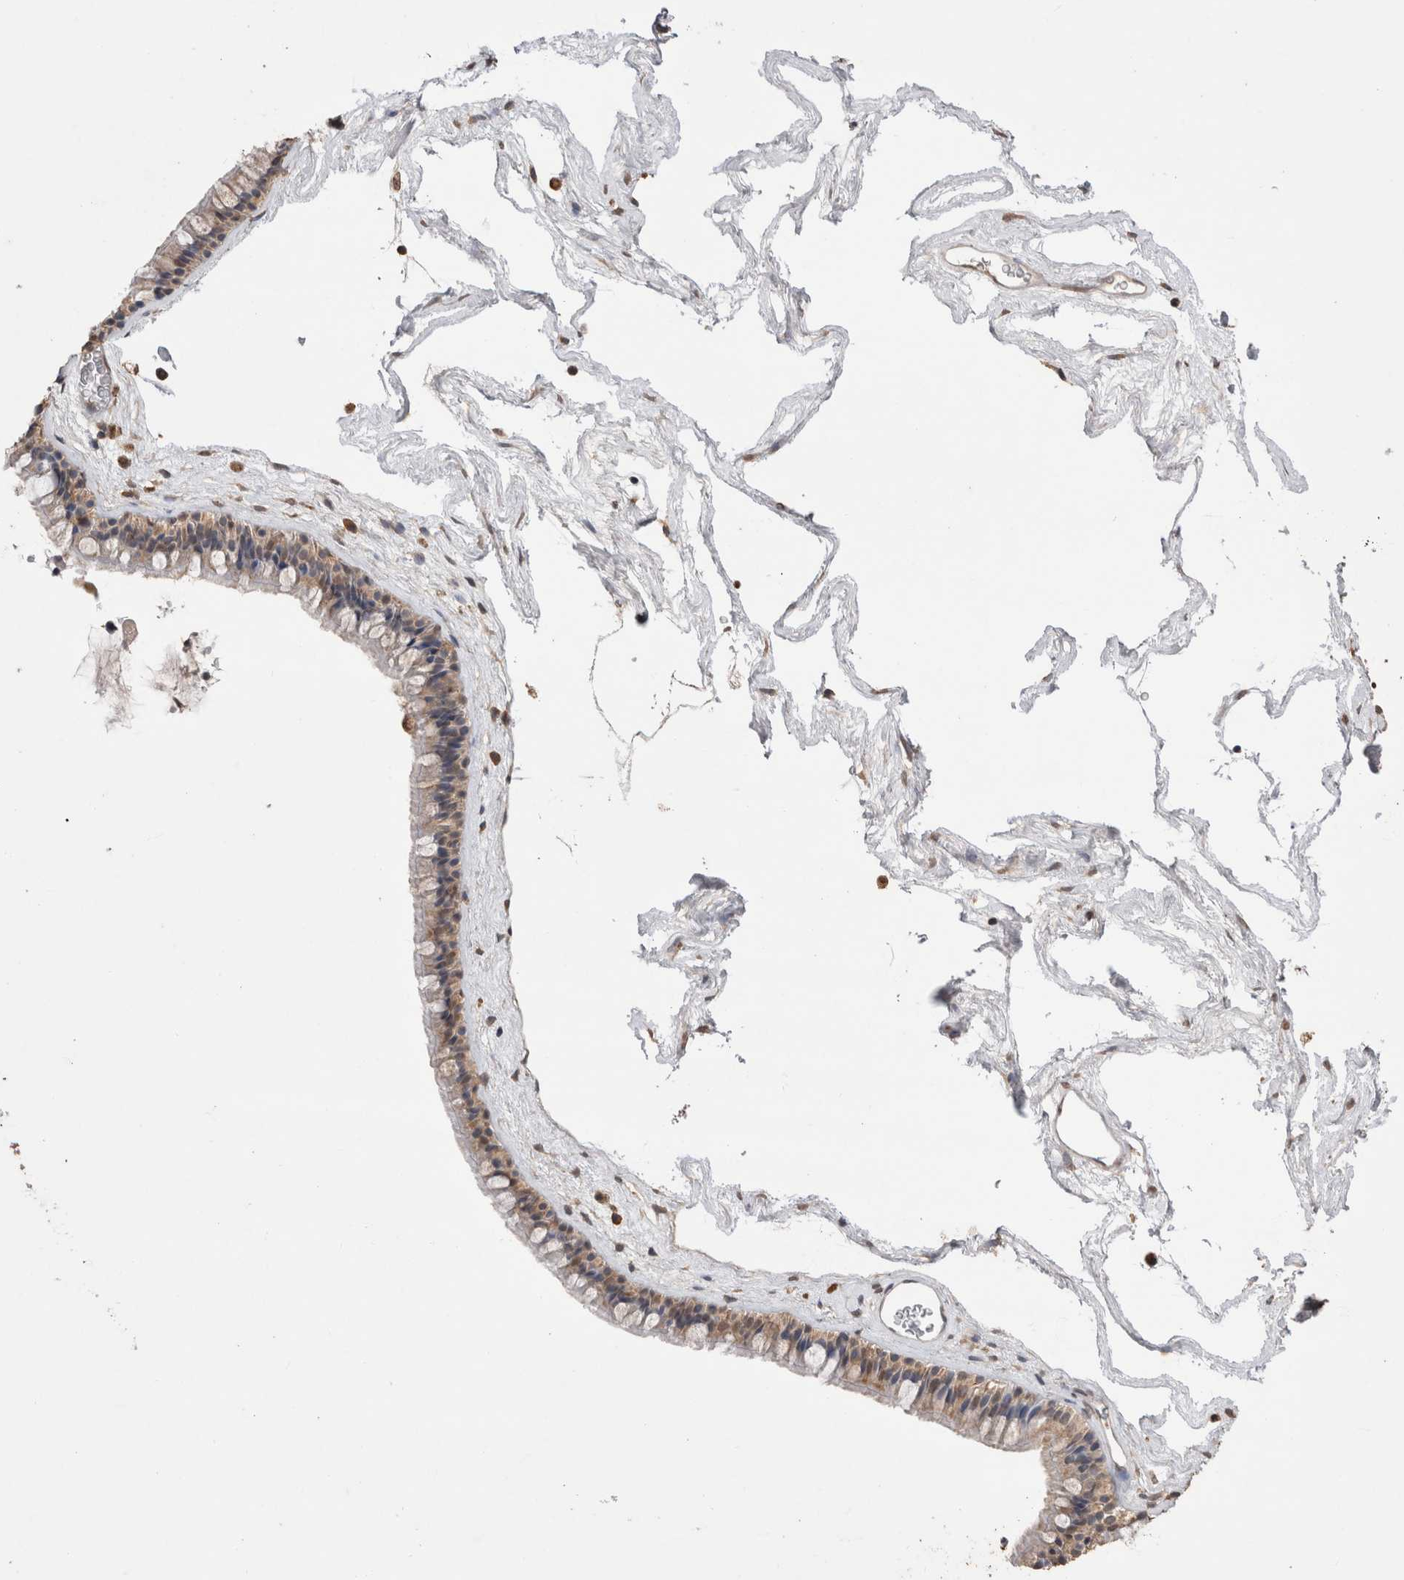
{"staining": {"intensity": "moderate", "quantity": ">75%", "location": "cytoplasmic/membranous,nuclear"}, "tissue": "nasopharynx", "cell_type": "Respiratory epithelial cells", "image_type": "normal", "snomed": [{"axis": "morphology", "description": "Normal tissue, NOS"}, {"axis": "morphology", "description": "Inflammation, NOS"}, {"axis": "topography", "description": "Nasopharynx"}], "caption": "A high-resolution image shows immunohistochemistry (IHC) staining of normal nasopharynx, which demonstrates moderate cytoplasmic/membranous,nuclear positivity in about >75% of respiratory epithelial cells.", "gene": "GRK5", "patient": {"sex": "male", "age": 48}}